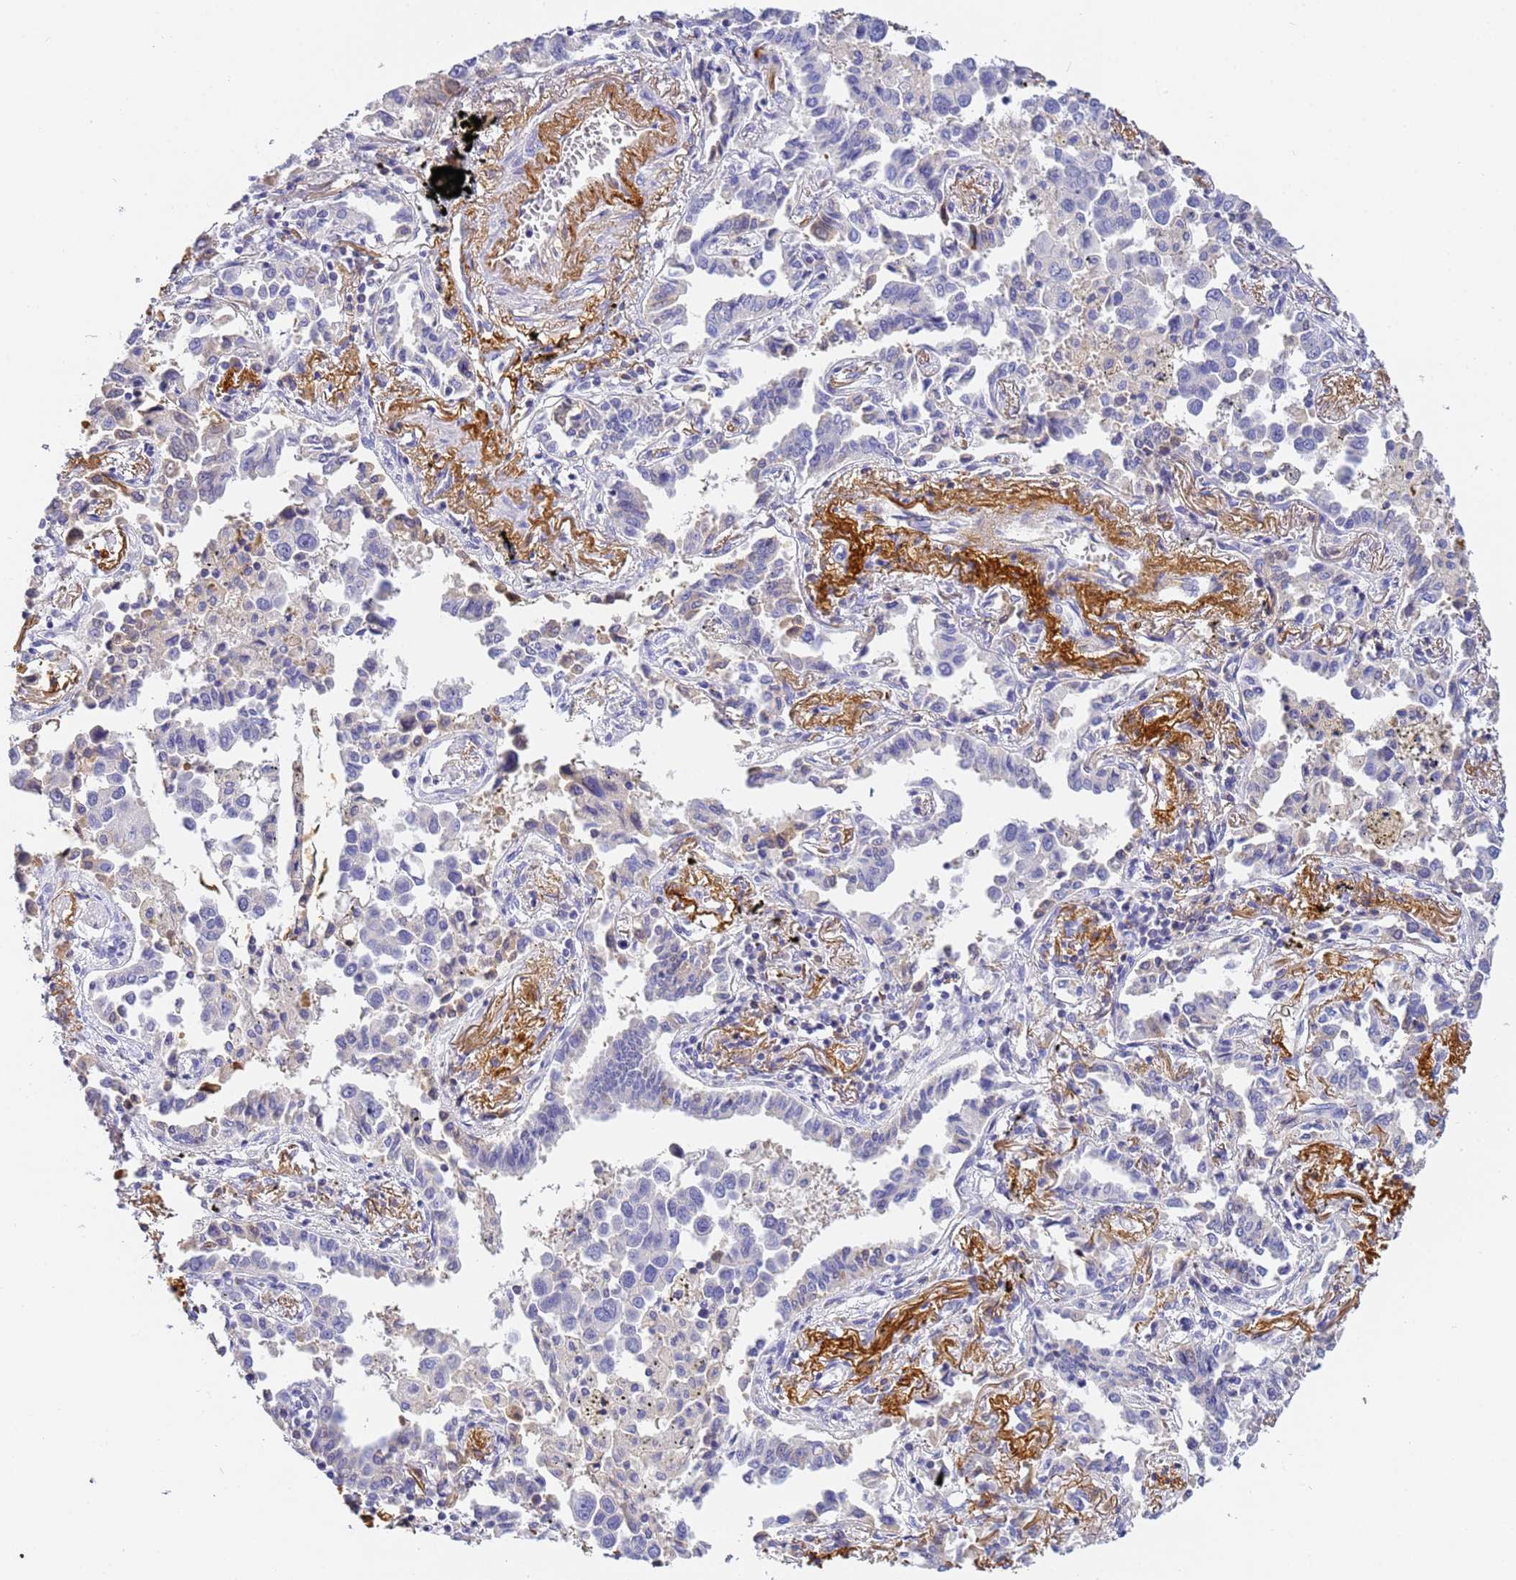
{"staining": {"intensity": "negative", "quantity": "none", "location": "none"}, "tissue": "lung cancer", "cell_type": "Tumor cells", "image_type": "cancer", "snomed": [{"axis": "morphology", "description": "Adenocarcinoma, NOS"}, {"axis": "topography", "description": "Lung"}], "caption": "DAB (3,3'-diaminobenzidine) immunohistochemical staining of human lung cancer (adenocarcinoma) demonstrates no significant positivity in tumor cells.", "gene": "CFHR2", "patient": {"sex": "male", "age": 67}}